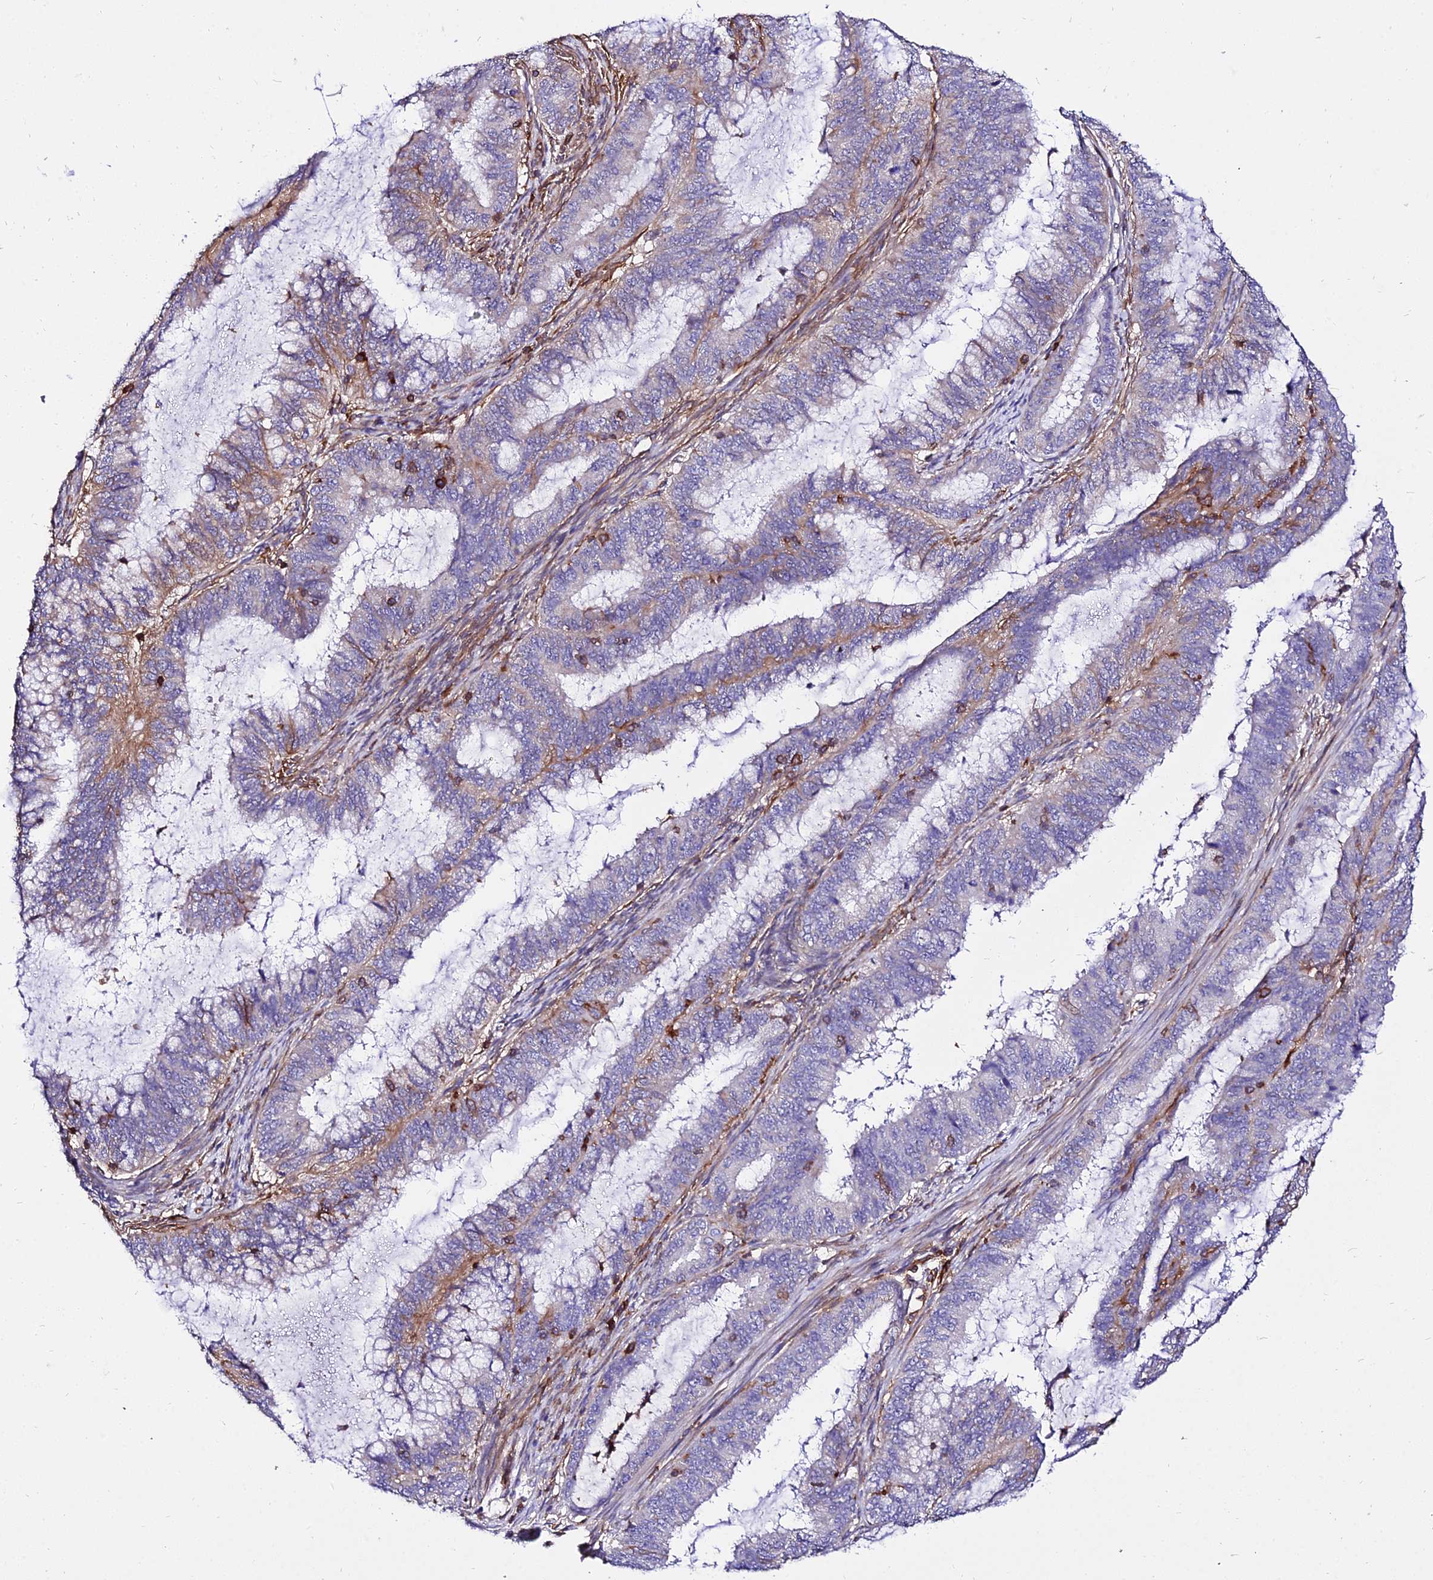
{"staining": {"intensity": "negative", "quantity": "none", "location": "none"}, "tissue": "endometrial cancer", "cell_type": "Tumor cells", "image_type": "cancer", "snomed": [{"axis": "morphology", "description": "Adenocarcinoma, NOS"}, {"axis": "topography", "description": "Endometrium"}], "caption": "Immunohistochemical staining of human endometrial cancer reveals no significant positivity in tumor cells.", "gene": "CSRP1", "patient": {"sex": "female", "age": 51}}